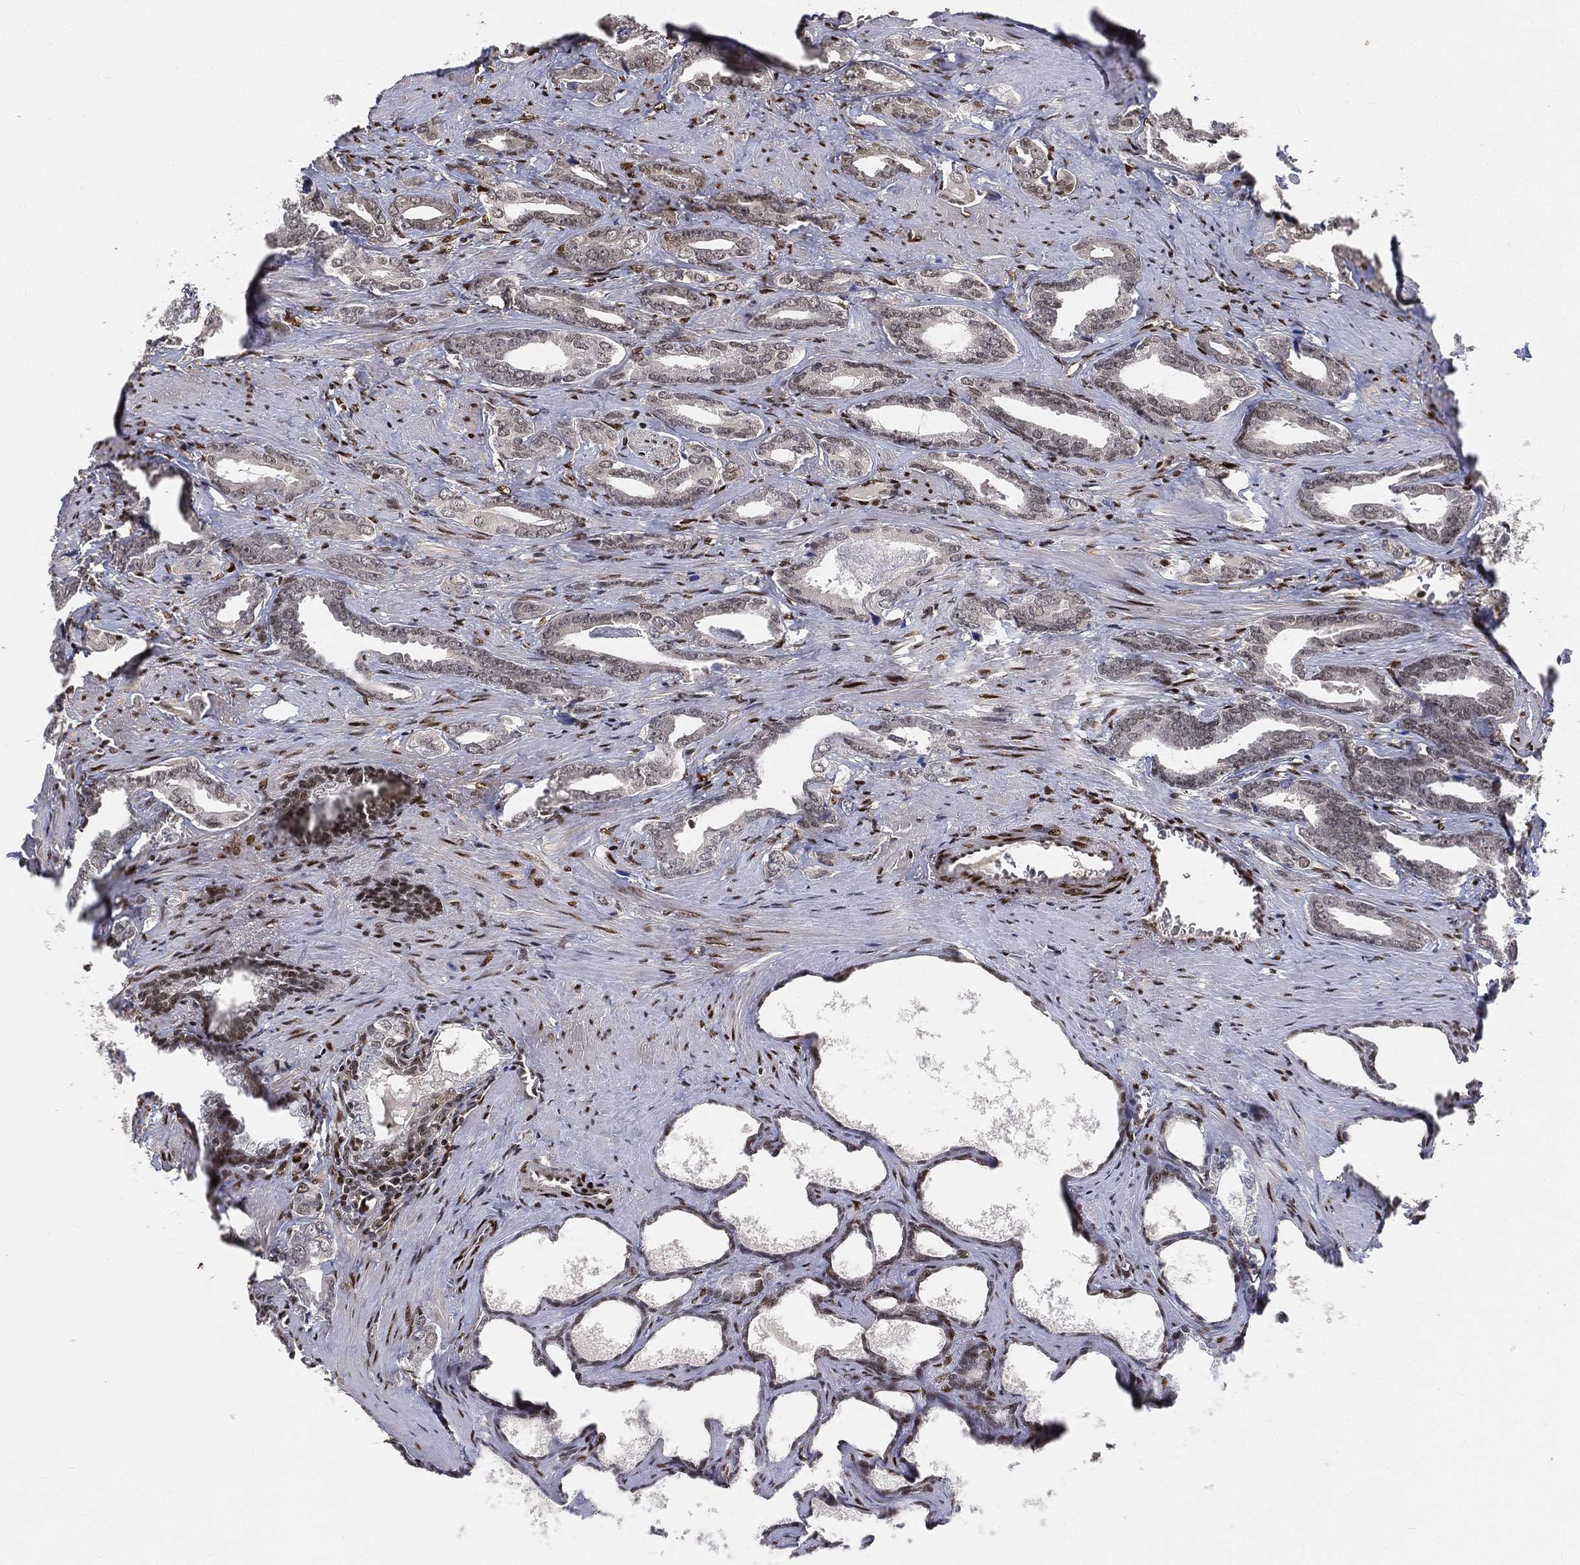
{"staining": {"intensity": "negative", "quantity": "none", "location": "none"}, "tissue": "prostate cancer", "cell_type": "Tumor cells", "image_type": "cancer", "snomed": [{"axis": "morphology", "description": "Adenocarcinoma, NOS"}, {"axis": "topography", "description": "Prostate"}], "caption": "There is no significant positivity in tumor cells of prostate cancer (adenocarcinoma). (Stains: DAB (3,3'-diaminobenzidine) immunohistochemistry with hematoxylin counter stain, Microscopy: brightfield microscopy at high magnification).", "gene": "CRTC3", "patient": {"sex": "male", "age": 66}}